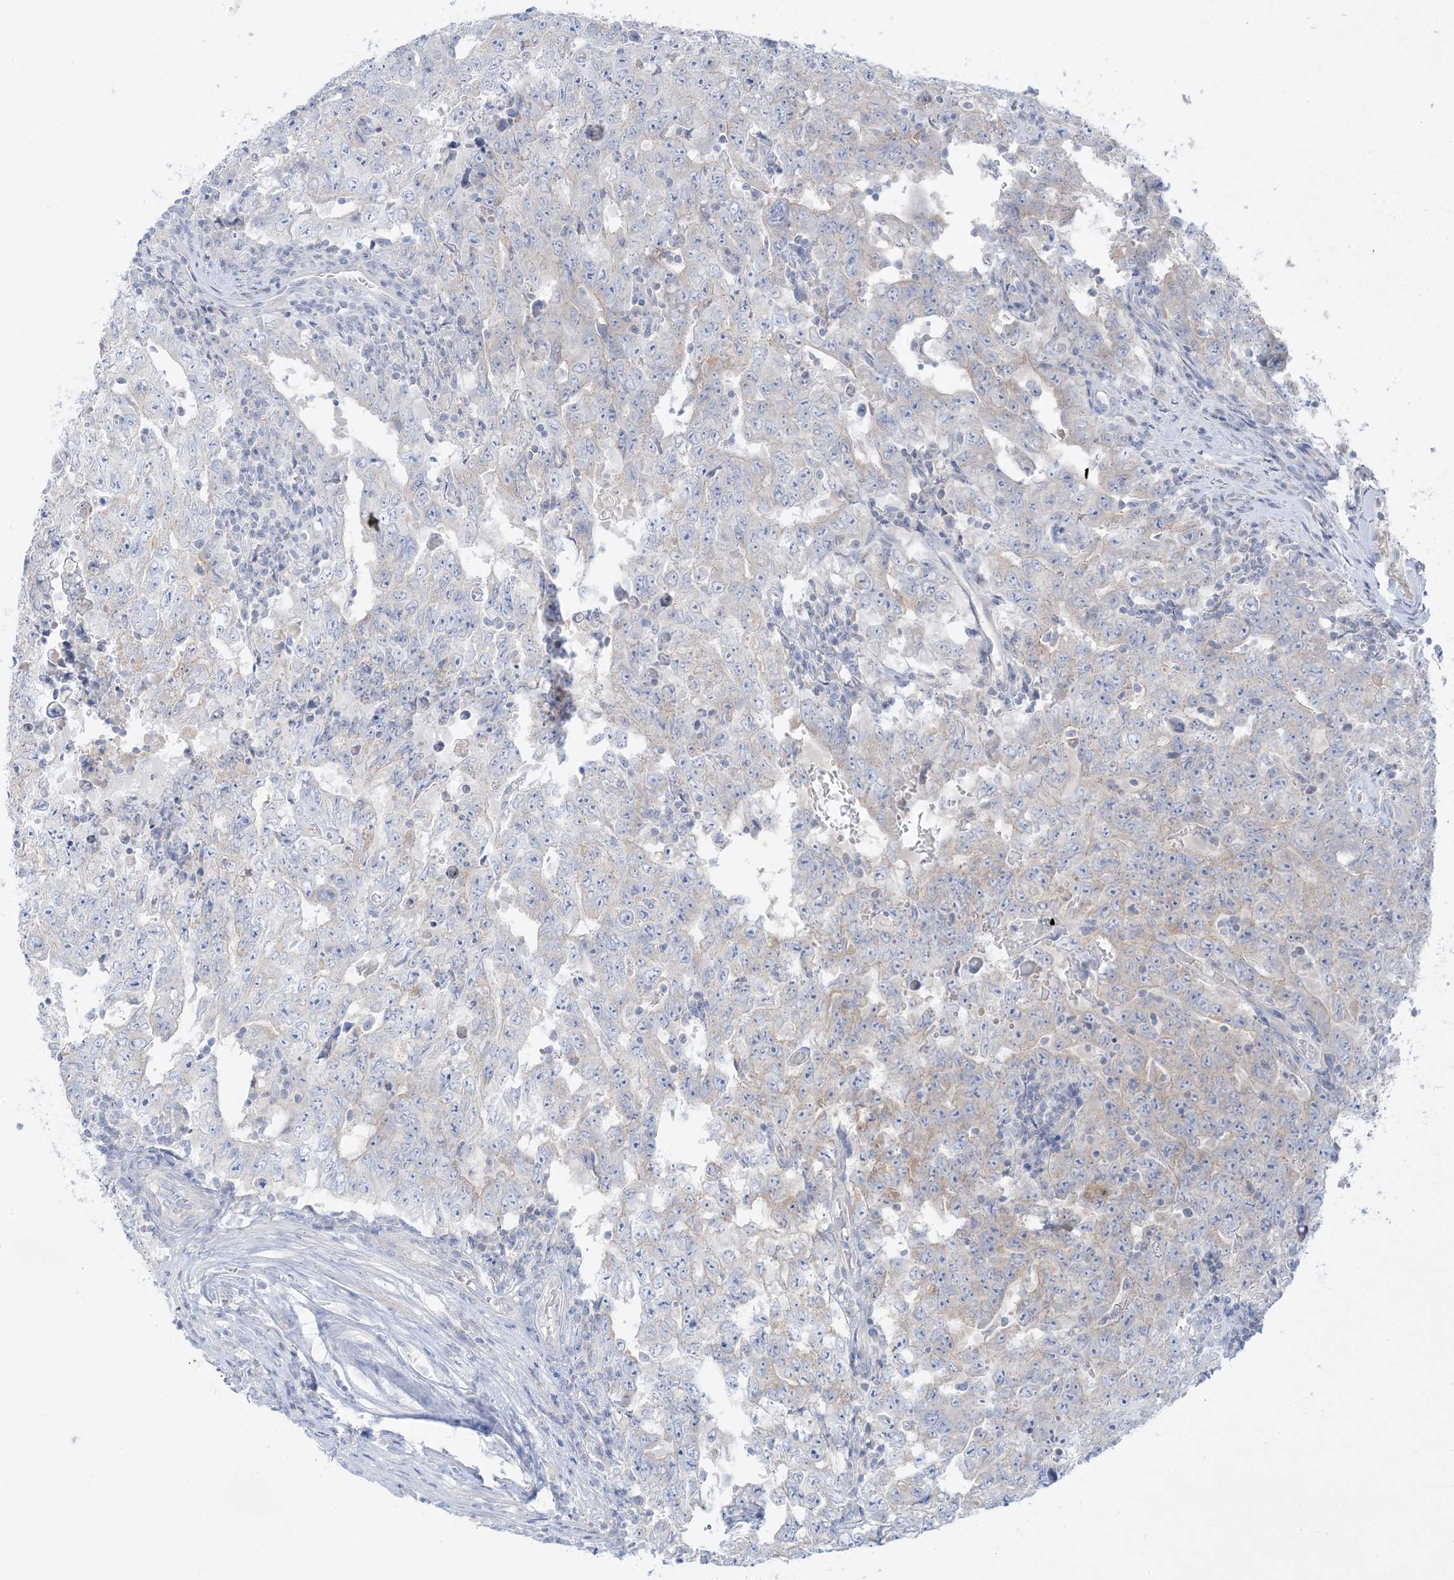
{"staining": {"intensity": "negative", "quantity": "none", "location": "none"}, "tissue": "testis cancer", "cell_type": "Tumor cells", "image_type": "cancer", "snomed": [{"axis": "morphology", "description": "Carcinoma, Embryonal, NOS"}, {"axis": "topography", "description": "Testis"}], "caption": "Protein analysis of testis cancer demonstrates no significant expression in tumor cells.", "gene": "FAM184A", "patient": {"sex": "male", "age": 26}}